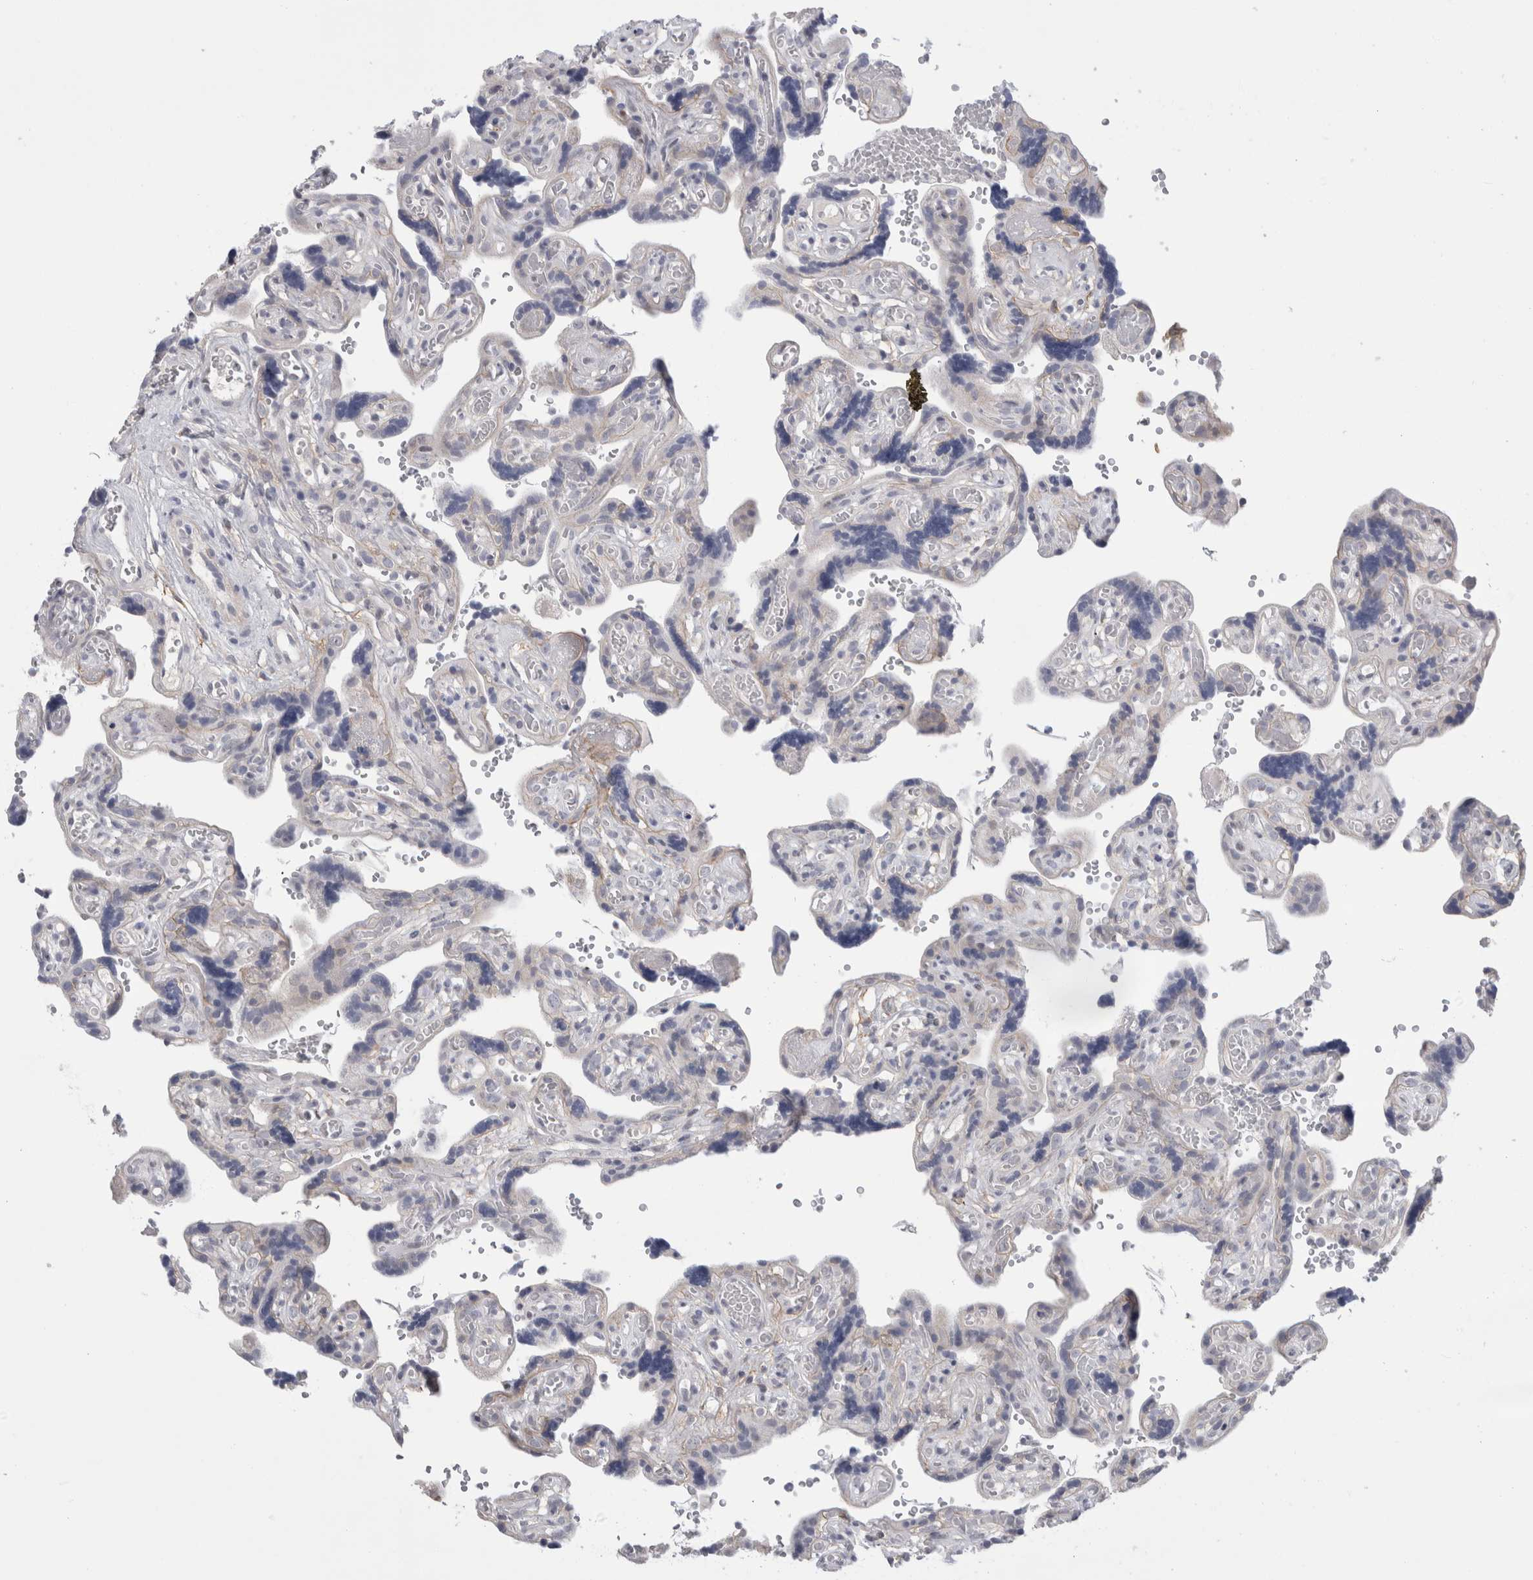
{"staining": {"intensity": "negative", "quantity": "none", "location": "none"}, "tissue": "placenta", "cell_type": "Decidual cells", "image_type": "normal", "snomed": [{"axis": "morphology", "description": "Normal tissue, NOS"}, {"axis": "topography", "description": "Placenta"}], "caption": "An immunohistochemistry (IHC) photomicrograph of unremarkable placenta is shown. There is no staining in decidual cells of placenta.", "gene": "VANGL1", "patient": {"sex": "female", "age": 30}}